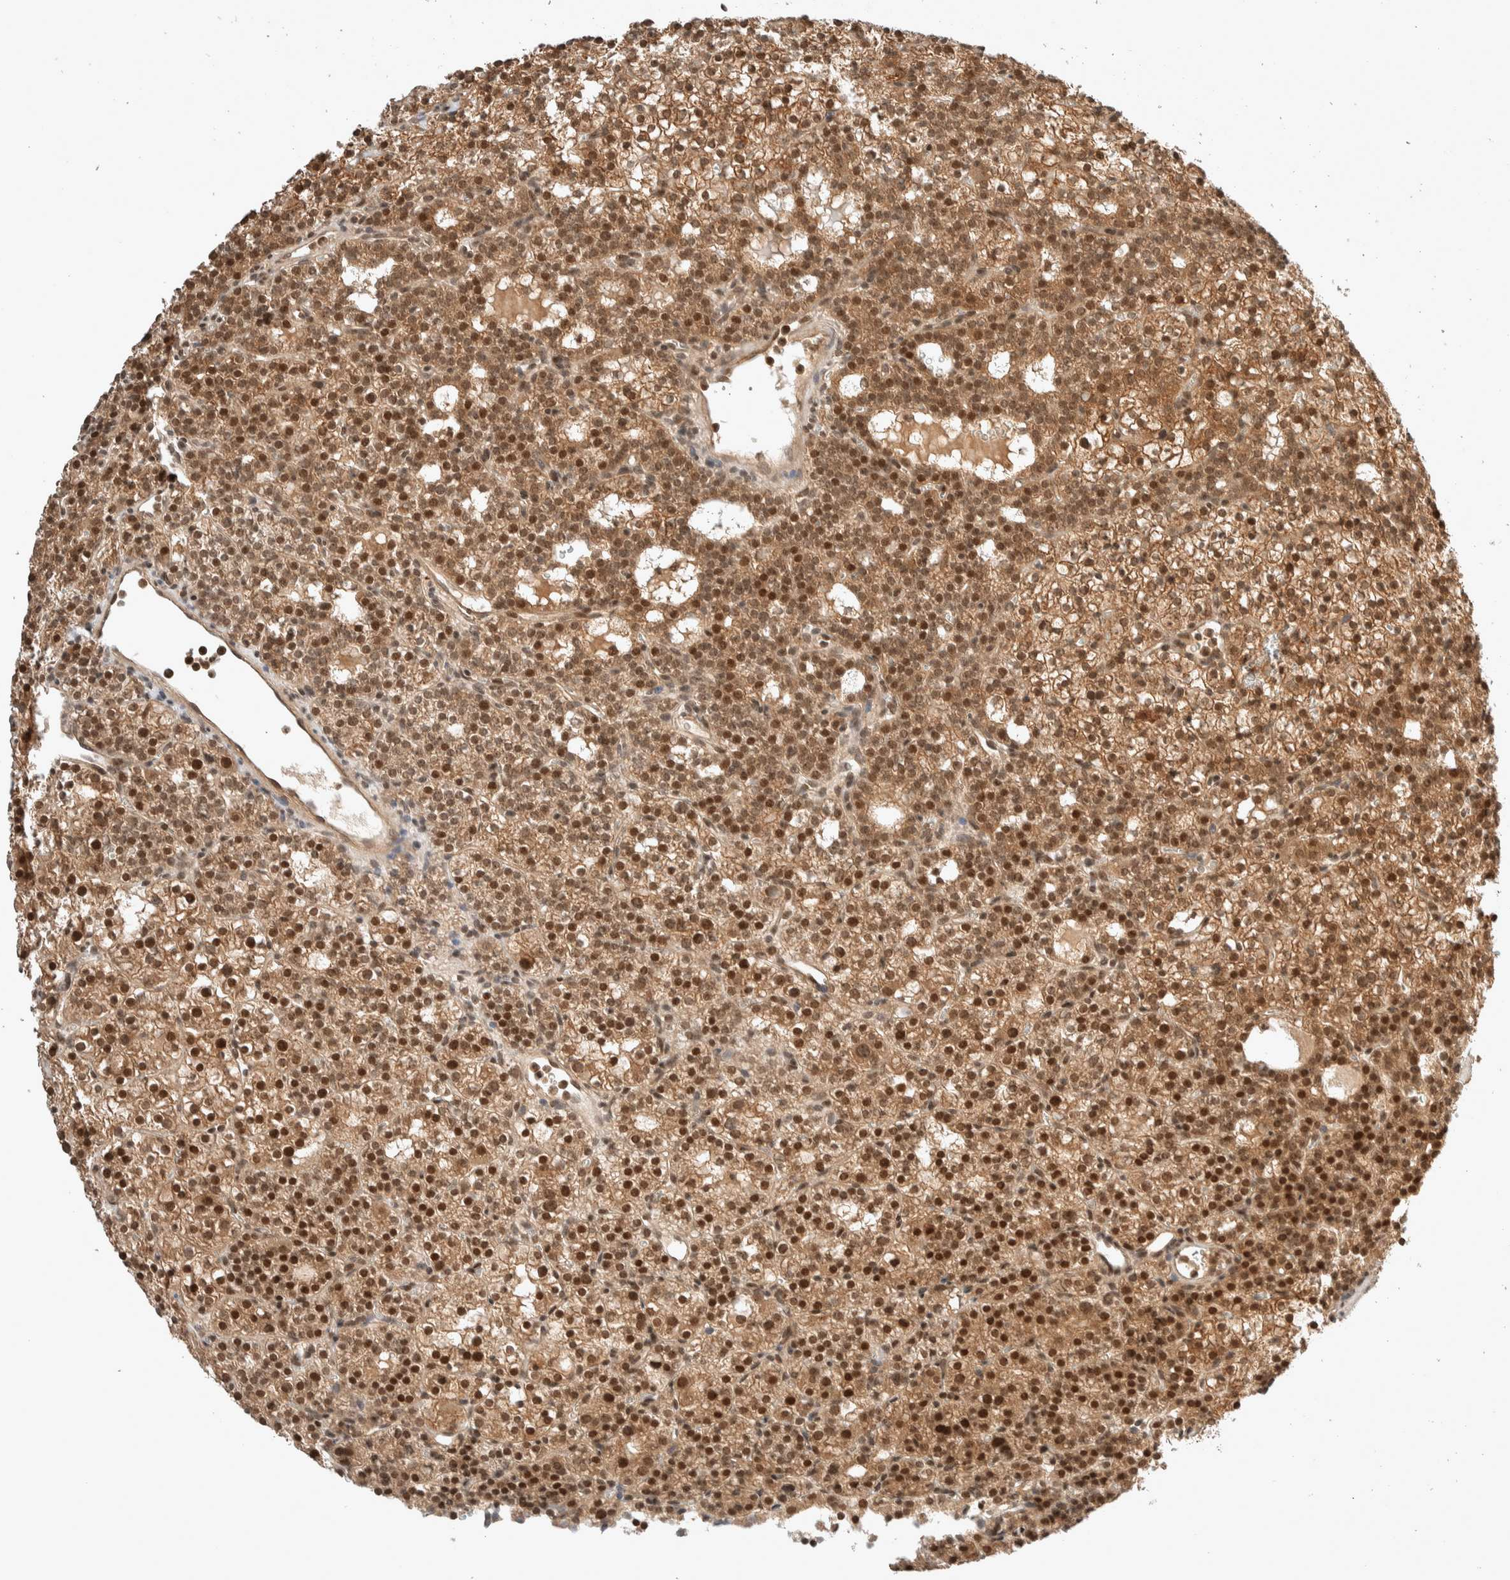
{"staining": {"intensity": "strong", "quantity": ">75%", "location": "cytoplasmic/membranous,nuclear"}, "tissue": "parathyroid gland", "cell_type": "Glandular cells", "image_type": "normal", "snomed": [{"axis": "morphology", "description": "Normal tissue, NOS"}, {"axis": "morphology", "description": "Adenoma, NOS"}, {"axis": "topography", "description": "Parathyroid gland"}], "caption": "High-magnification brightfield microscopy of unremarkable parathyroid gland stained with DAB (3,3'-diaminobenzidine) (brown) and counterstained with hematoxylin (blue). glandular cells exhibit strong cytoplasmic/membranous,nuclear positivity is seen in about>75% of cells.", "gene": "THRA", "patient": {"sex": "female", "age": 74}}